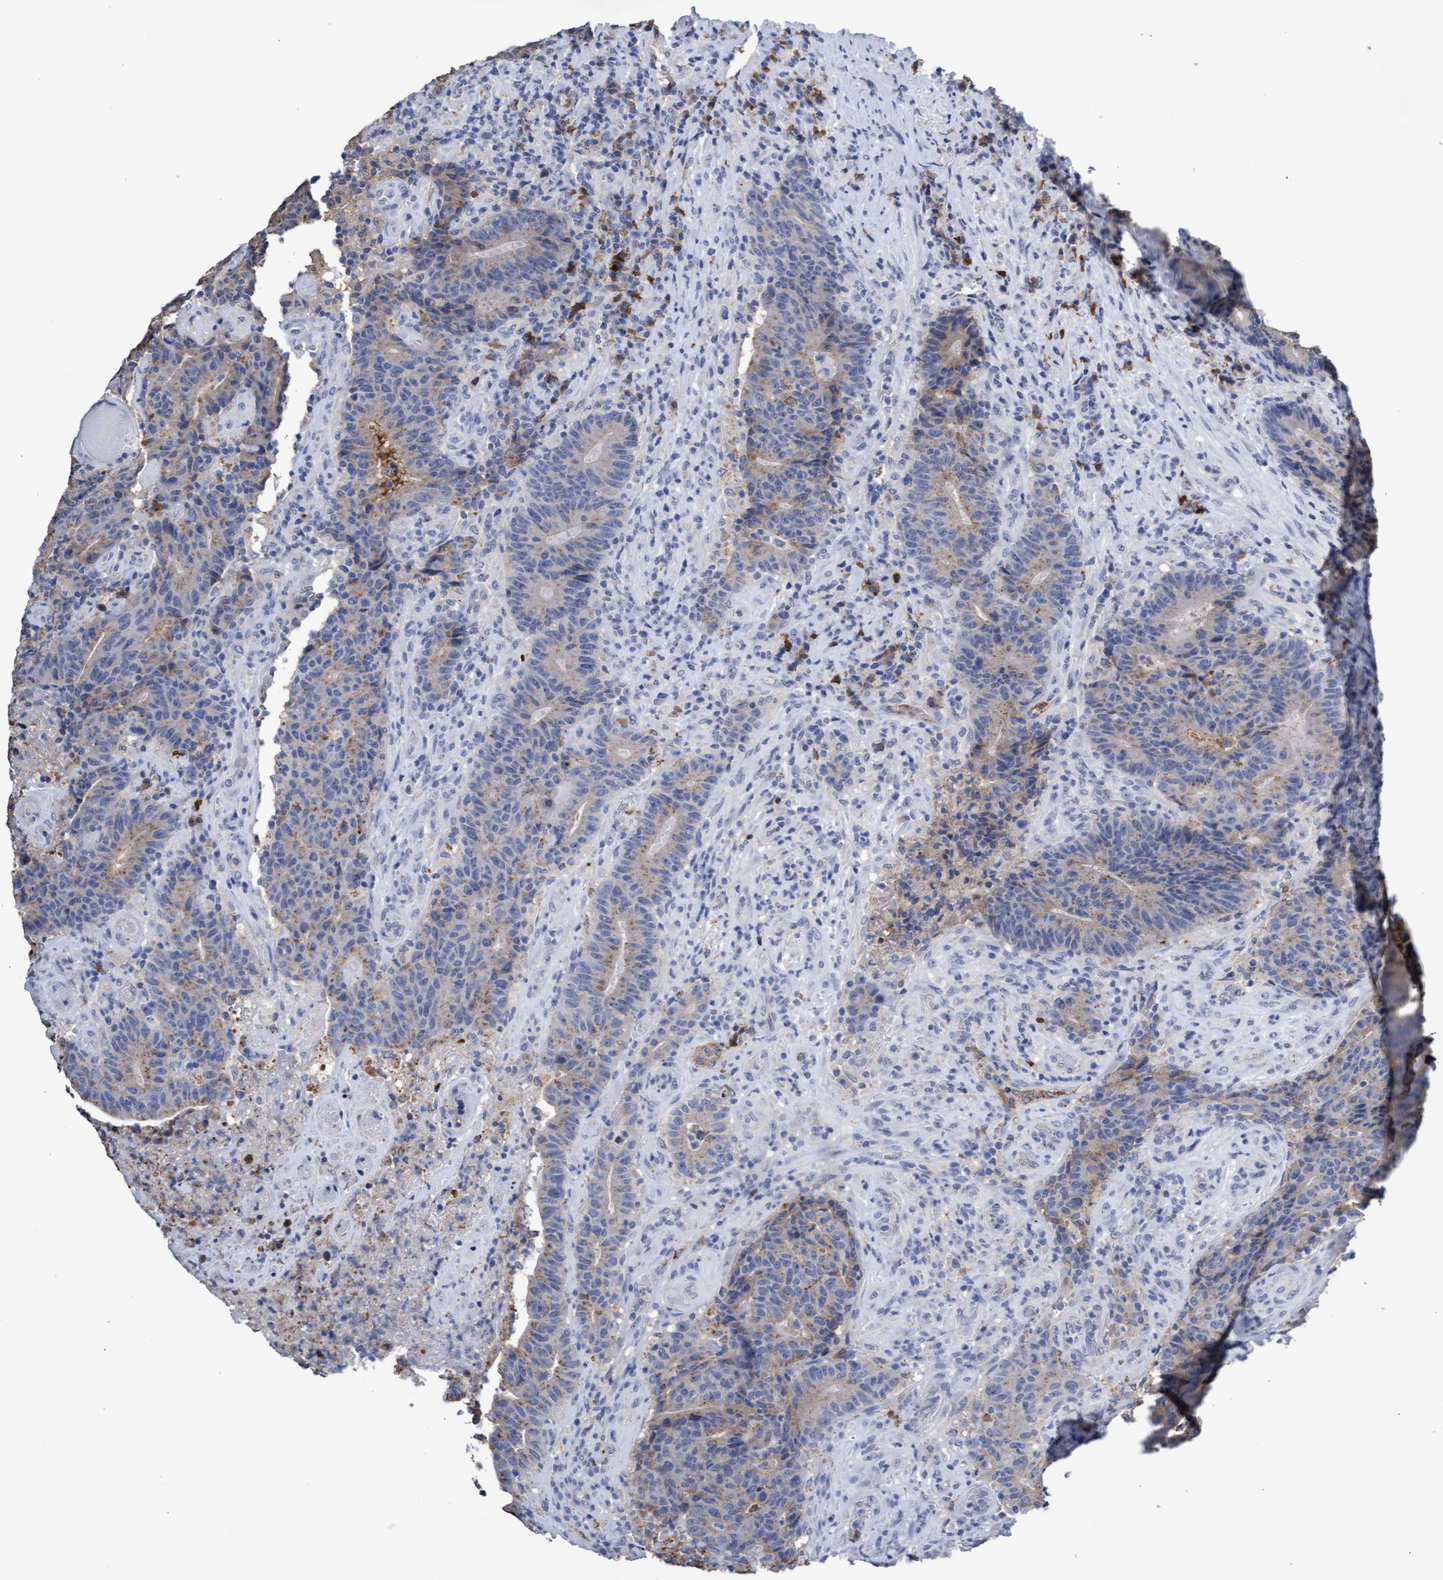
{"staining": {"intensity": "weak", "quantity": "<25%", "location": "cytoplasmic/membranous"}, "tissue": "colorectal cancer", "cell_type": "Tumor cells", "image_type": "cancer", "snomed": [{"axis": "morphology", "description": "Normal tissue, NOS"}, {"axis": "morphology", "description": "Adenocarcinoma, NOS"}, {"axis": "topography", "description": "Colon"}], "caption": "Image shows no significant protein staining in tumor cells of colorectal cancer.", "gene": "GPR39", "patient": {"sex": "female", "age": 75}}